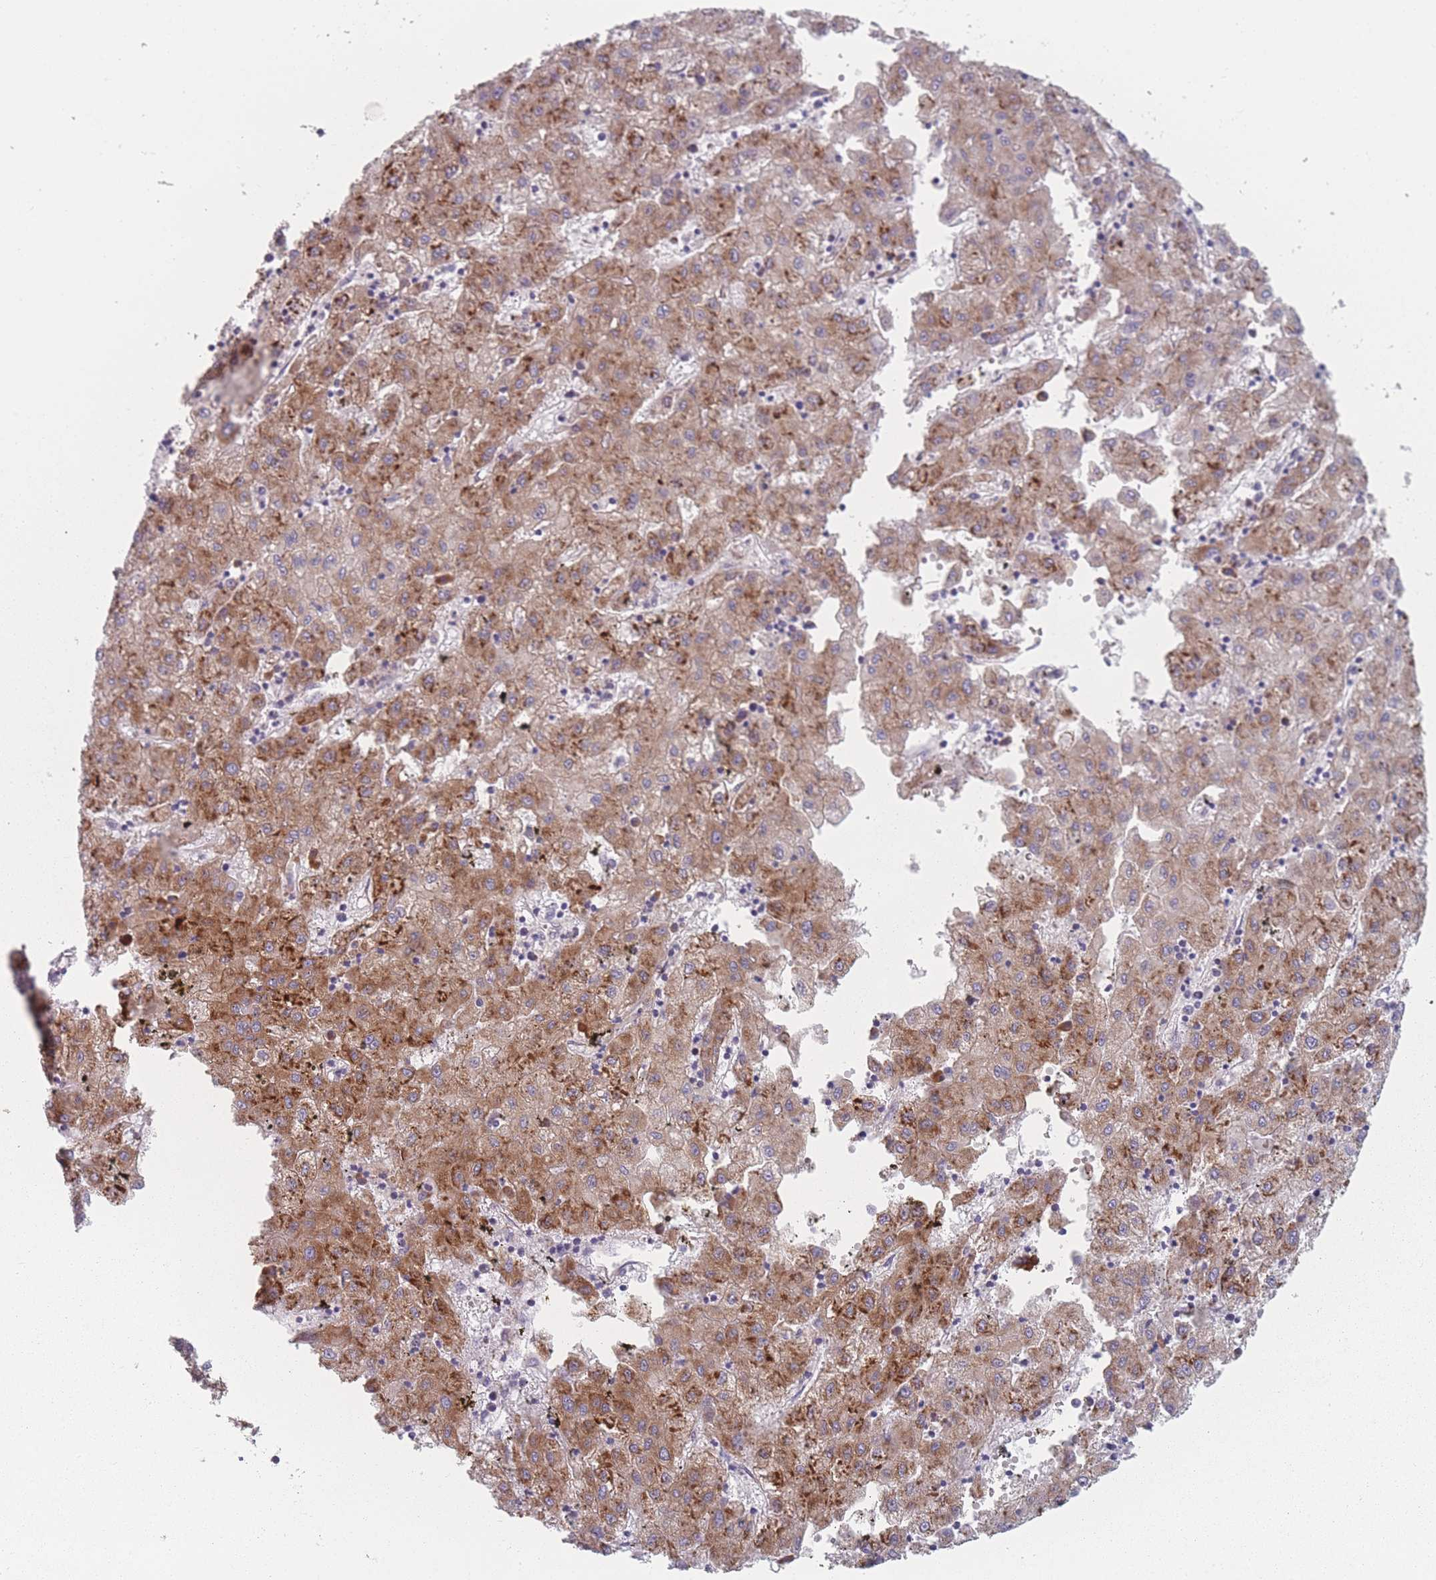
{"staining": {"intensity": "moderate", "quantity": ">75%", "location": "cytoplasmic/membranous"}, "tissue": "liver cancer", "cell_type": "Tumor cells", "image_type": "cancer", "snomed": [{"axis": "morphology", "description": "Carcinoma, Hepatocellular, NOS"}, {"axis": "topography", "description": "Liver"}], "caption": "A photomicrograph showing moderate cytoplasmic/membranous expression in about >75% of tumor cells in liver hepatocellular carcinoma, as visualized by brown immunohistochemical staining.", "gene": "CACNG5", "patient": {"sex": "male", "age": 72}}